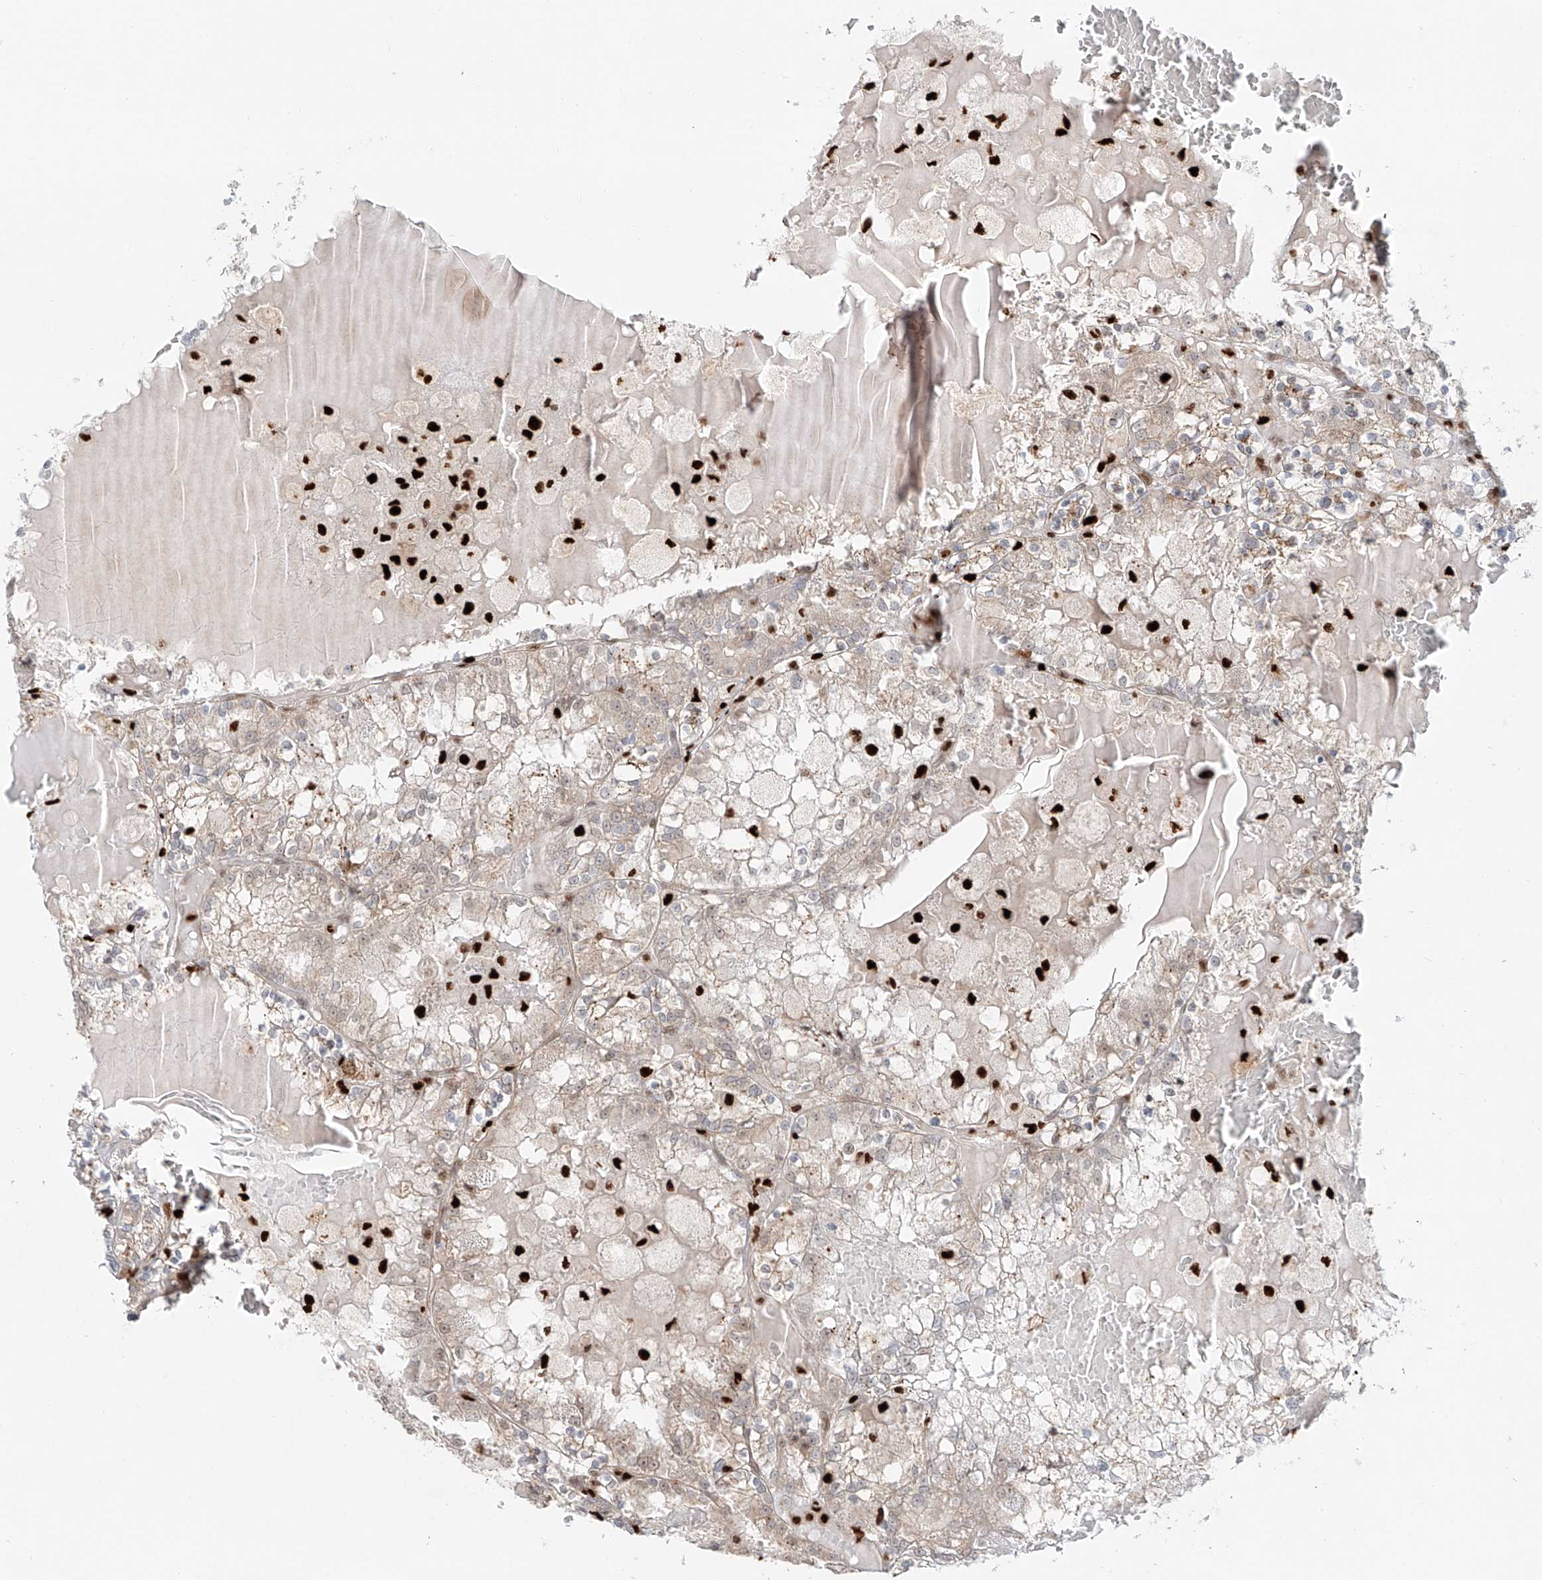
{"staining": {"intensity": "weak", "quantity": "<25%", "location": "cytoplasmic/membranous,nuclear"}, "tissue": "renal cancer", "cell_type": "Tumor cells", "image_type": "cancer", "snomed": [{"axis": "morphology", "description": "Adenocarcinoma, NOS"}, {"axis": "topography", "description": "Kidney"}], "caption": "Tumor cells show no significant protein positivity in renal cancer (adenocarcinoma).", "gene": "DZIP1L", "patient": {"sex": "female", "age": 56}}